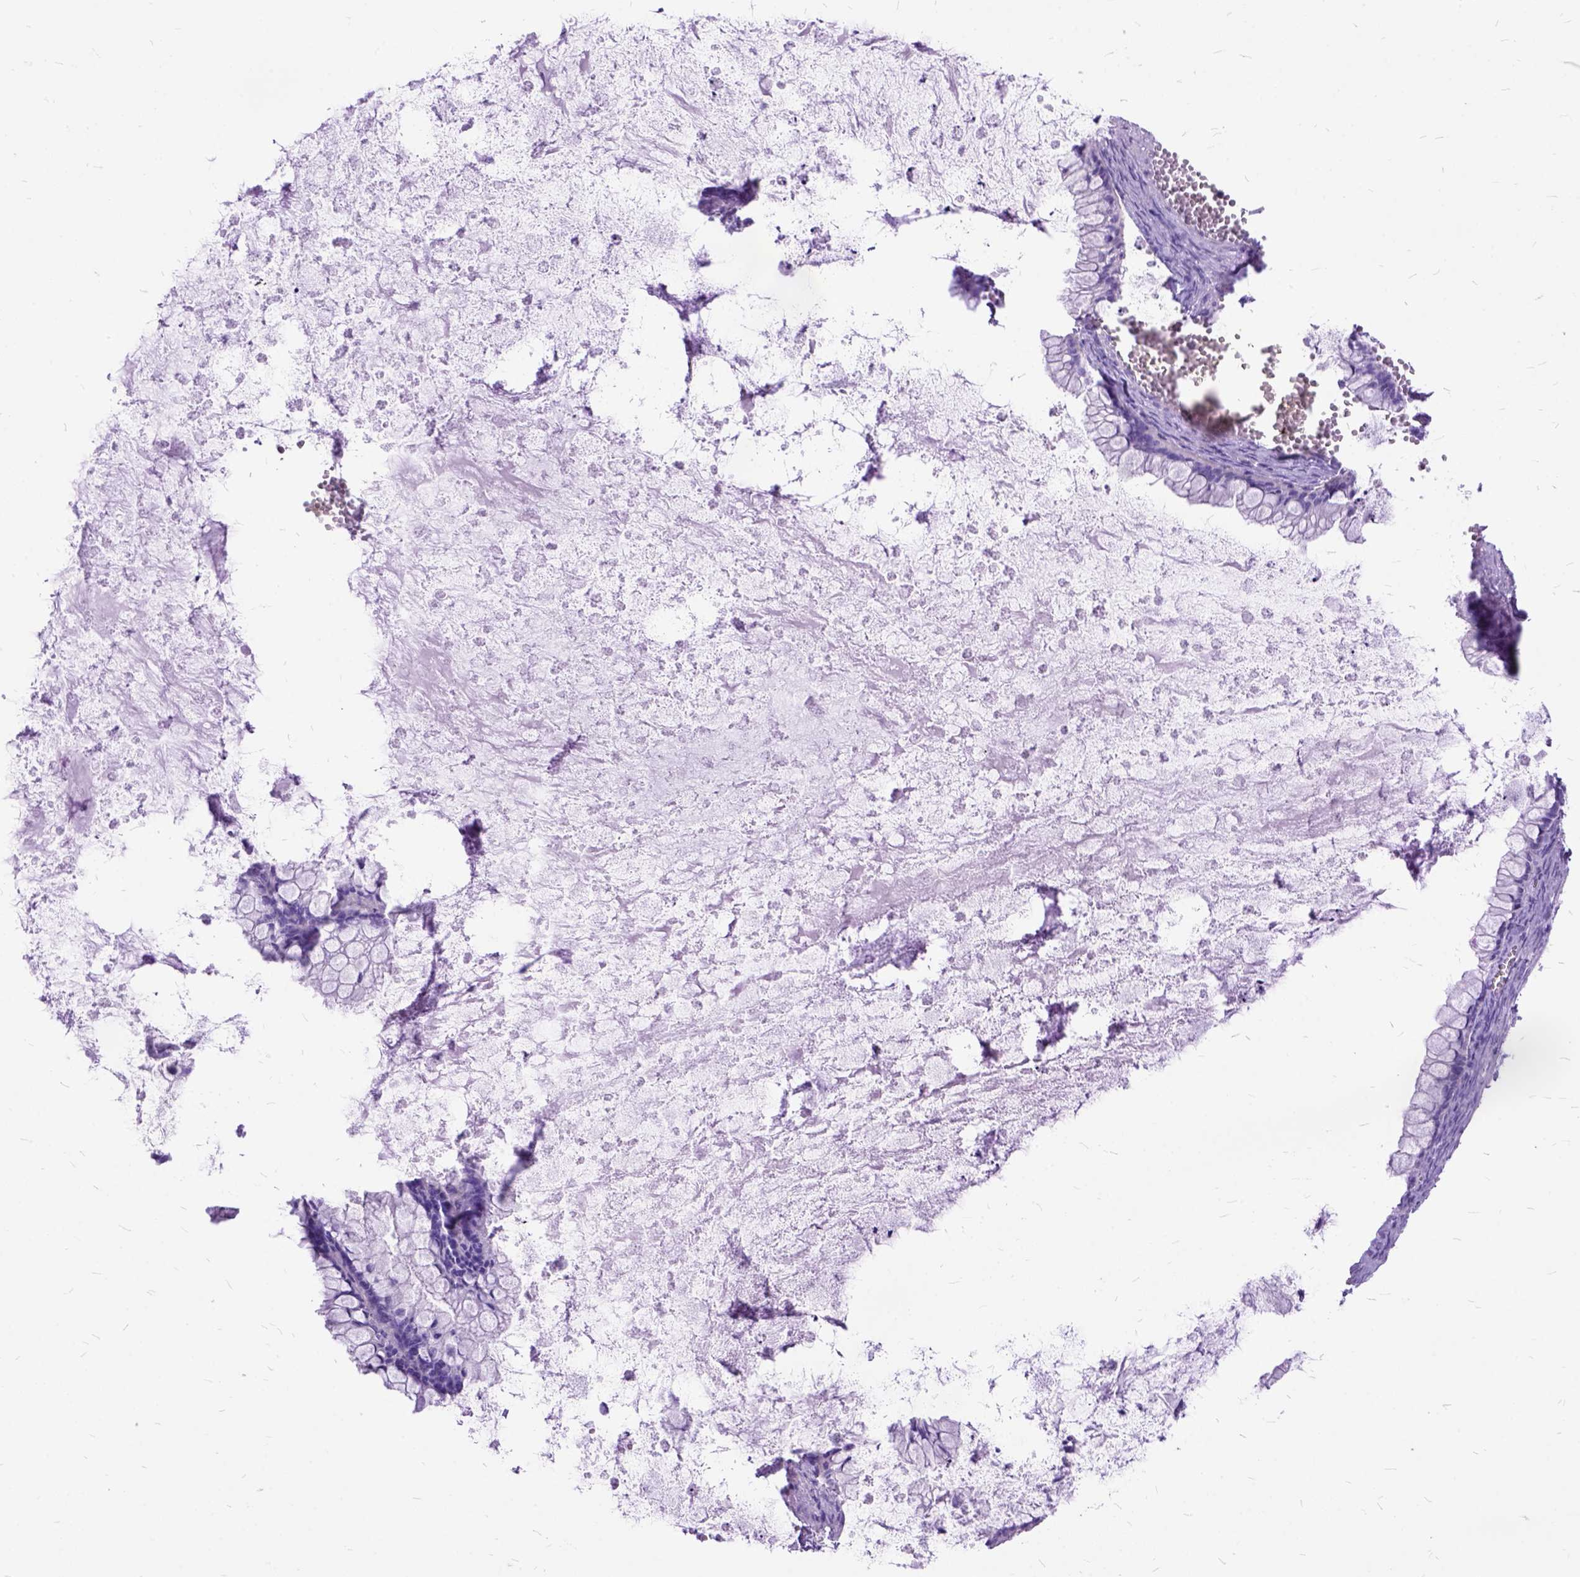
{"staining": {"intensity": "negative", "quantity": "none", "location": "none"}, "tissue": "ovarian cancer", "cell_type": "Tumor cells", "image_type": "cancer", "snomed": [{"axis": "morphology", "description": "Cystadenocarcinoma, mucinous, NOS"}, {"axis": "topography", "description": "Ovary"}], "caption": "Immunohistochemistry (IHC) micrograph of ovarian cancer (mucinous cystadenocarcinoma) stained for a protein (brown), which demonstrates no positivity in tumor cells.", "gene": "ARL9", "patient": {"sex": "female", "age": 67}}